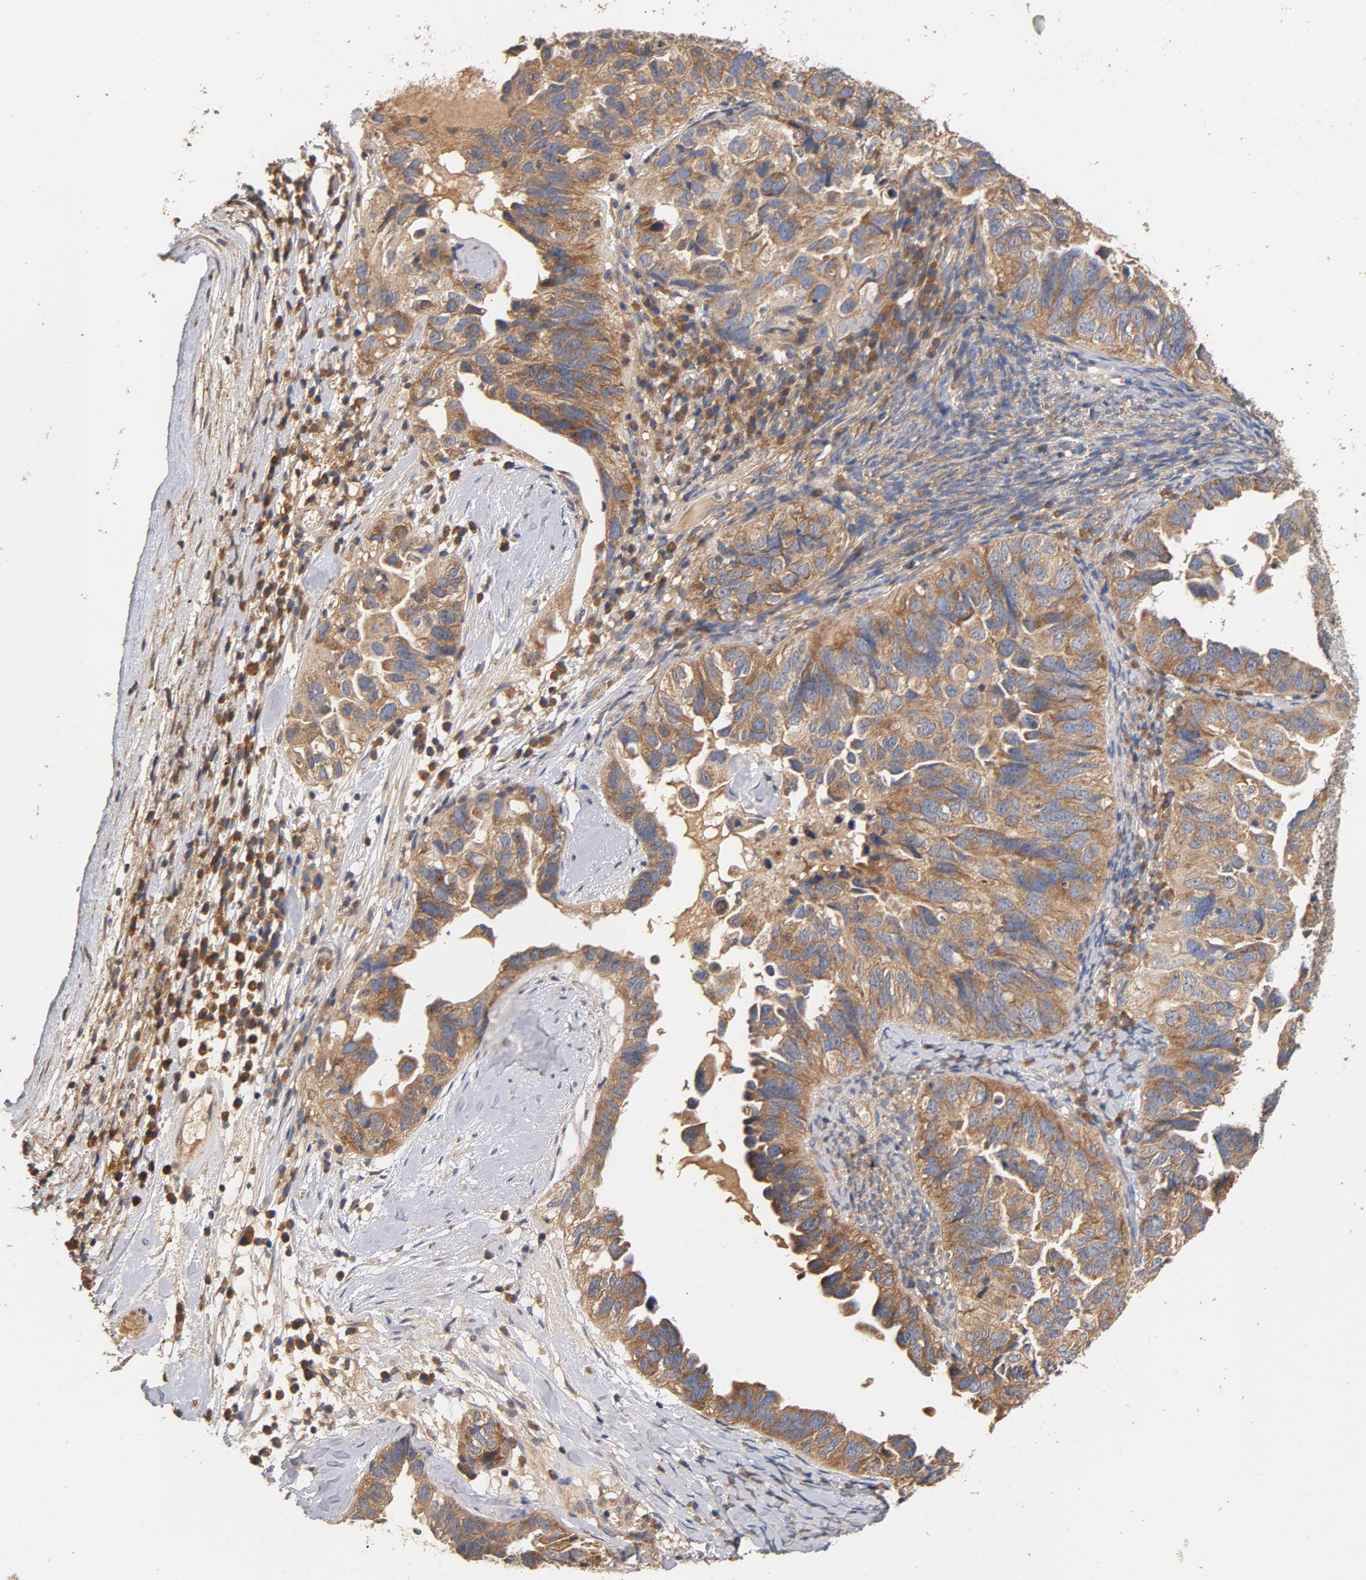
{"staining": {"intensity": "moderate", "quantity": ">75%", "location": "cytoplasmic/membranous"}, "tissue": "ovarian cancer", "cell_type": "Tumor cells", "image_type": "cancer", "snomed": [{"axis": "morphology", "description": "Cystadenocarcinoma, serous, NOS"}, {"axis": "topography", "description": "Ovary"}], "caption": "Serous cystadenocarcinoma (ovarian) tissue reveals moderate cytoplasmic/membranous expression in approximately >75% of tumor cells, visualized by immunohistochemistry.", "gene": "DDX6", "patient": {"sex": "female", "age": 82}}